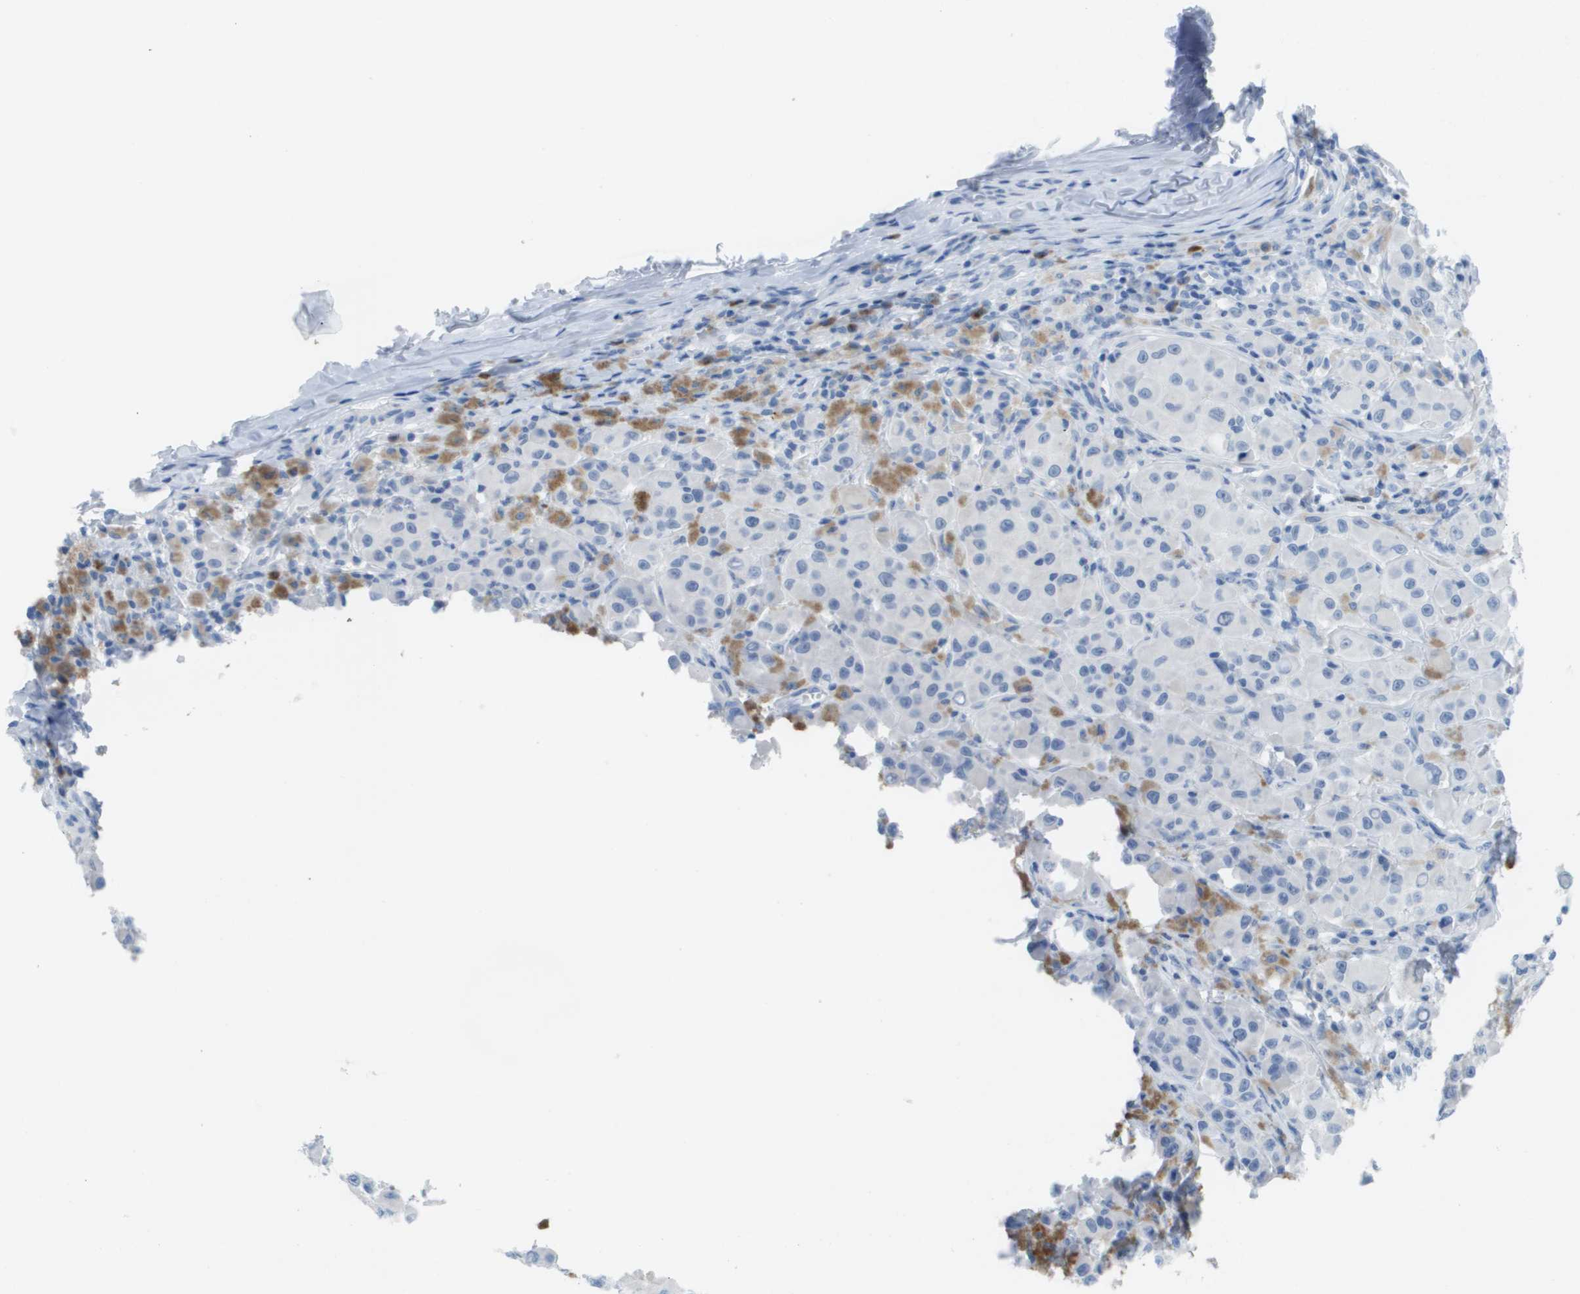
{"staining": {"intensity": "negative", "quantity": "none", "location": "none"}, "tissue": "melanoma", "cell_type": "Tumor cells", "image_type": "cancer", "snomed": [{"axis": "morphology", "description": "Malignant melanoma, NOS"}, {"axis": "topography", "description": "Skin"}], "caption": "A high-resolution histopathology image shows IHC staining of malignant melanoma, which reveals no significant staining in tumor cells. (DAB immunohistochemistry with hematoxylin counter stain).", "gene": "GPR18", "patient": {"sex": "male", "age": 84}}